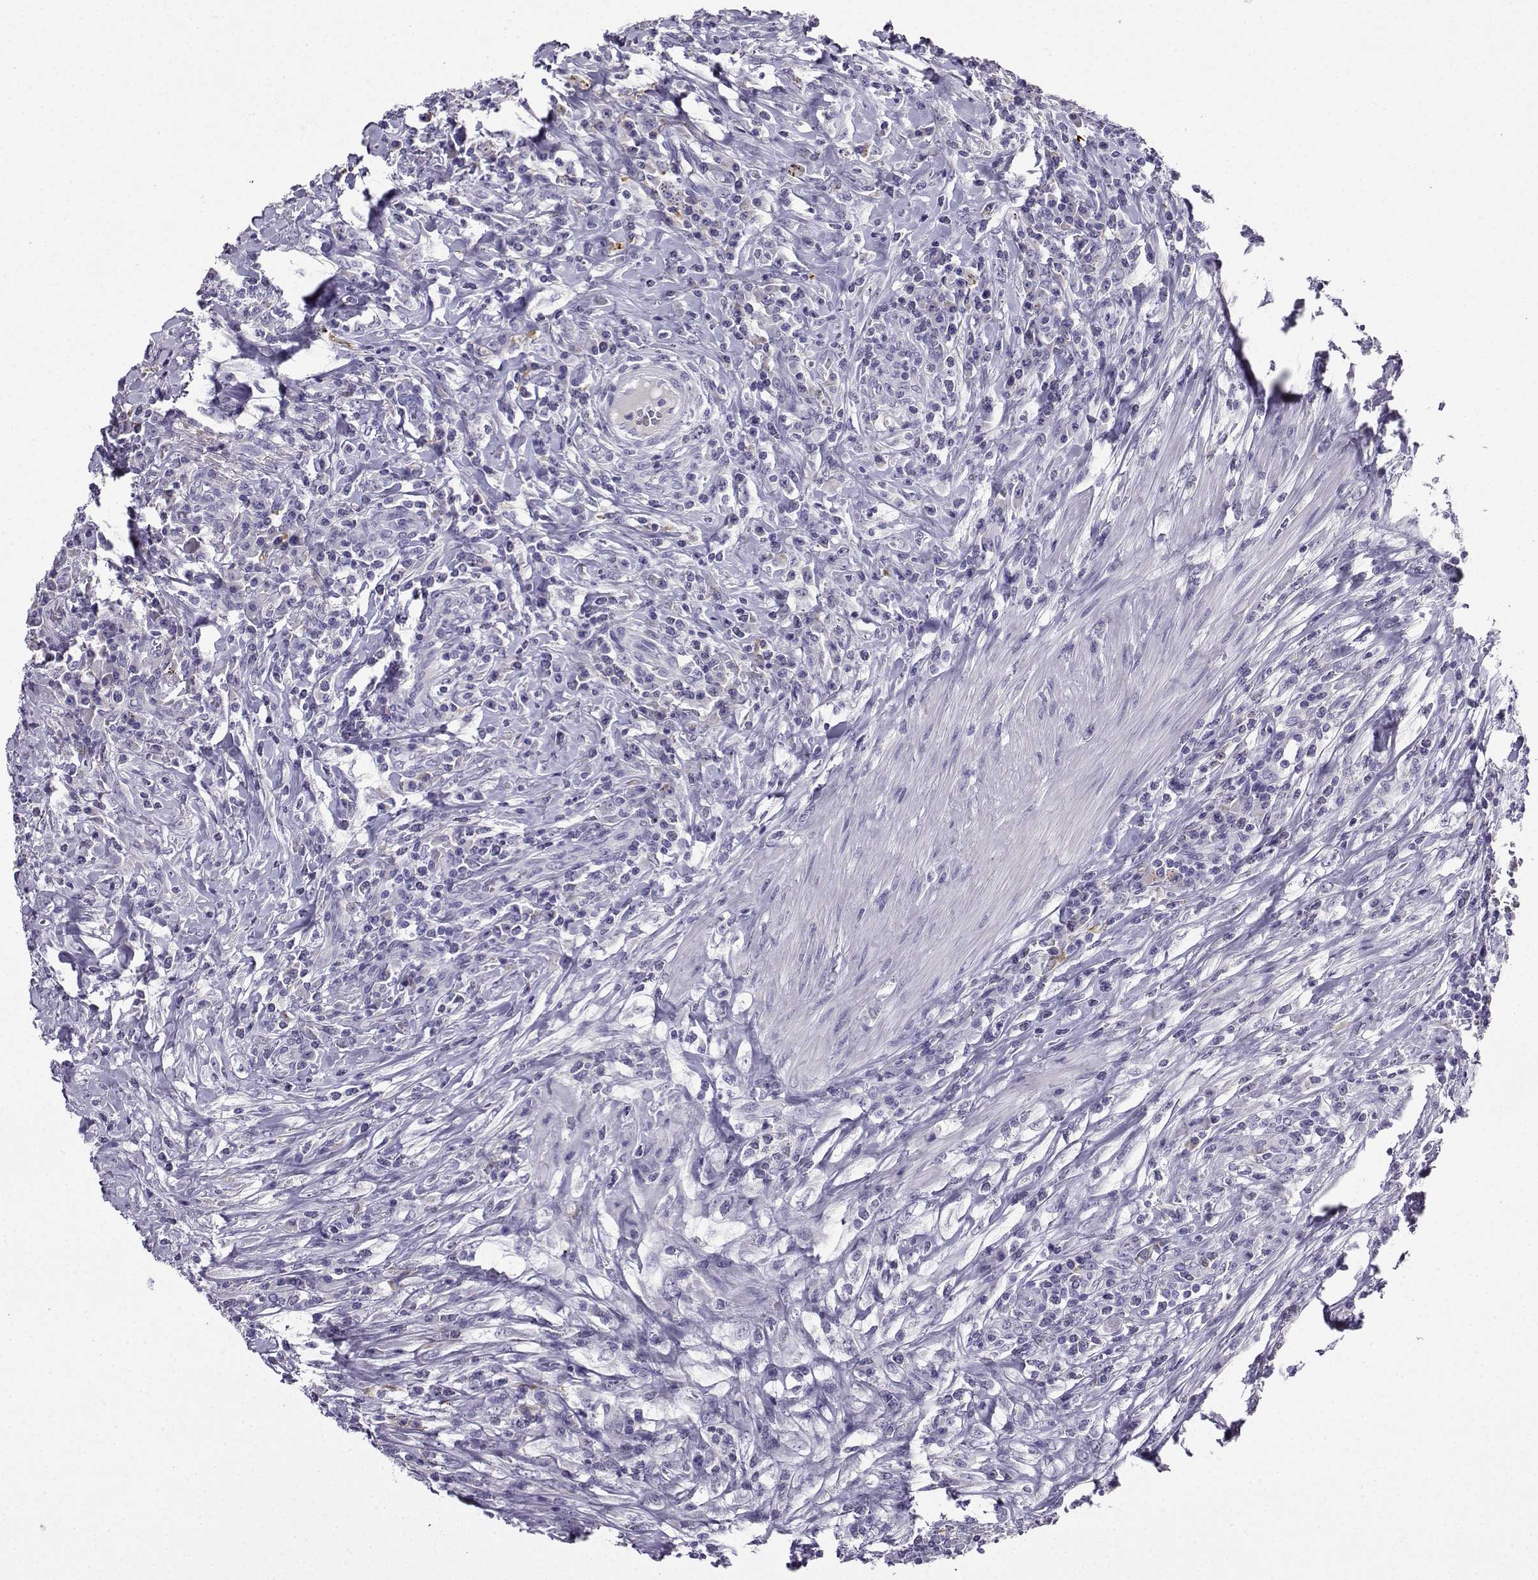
{"staining": {"intensity": "negative", "quantity": "none", "location": "none"}, "tissue": "colorectal cancer", "cell_type": "Tumor cells", "image_type": "cancer", "snomed": [{"axis": "morphology", "description": "Adenocarcinoma, NOS"}, {"axis": "topography", "description": "Colon"}], "caption": "Colorectal adenocarcinoma stained for a protein using immunohistochemistry (IHC) shows no staining tumor cells.", "gene": "LINGO1", "patient": {"sex": "male", "age": 53}}